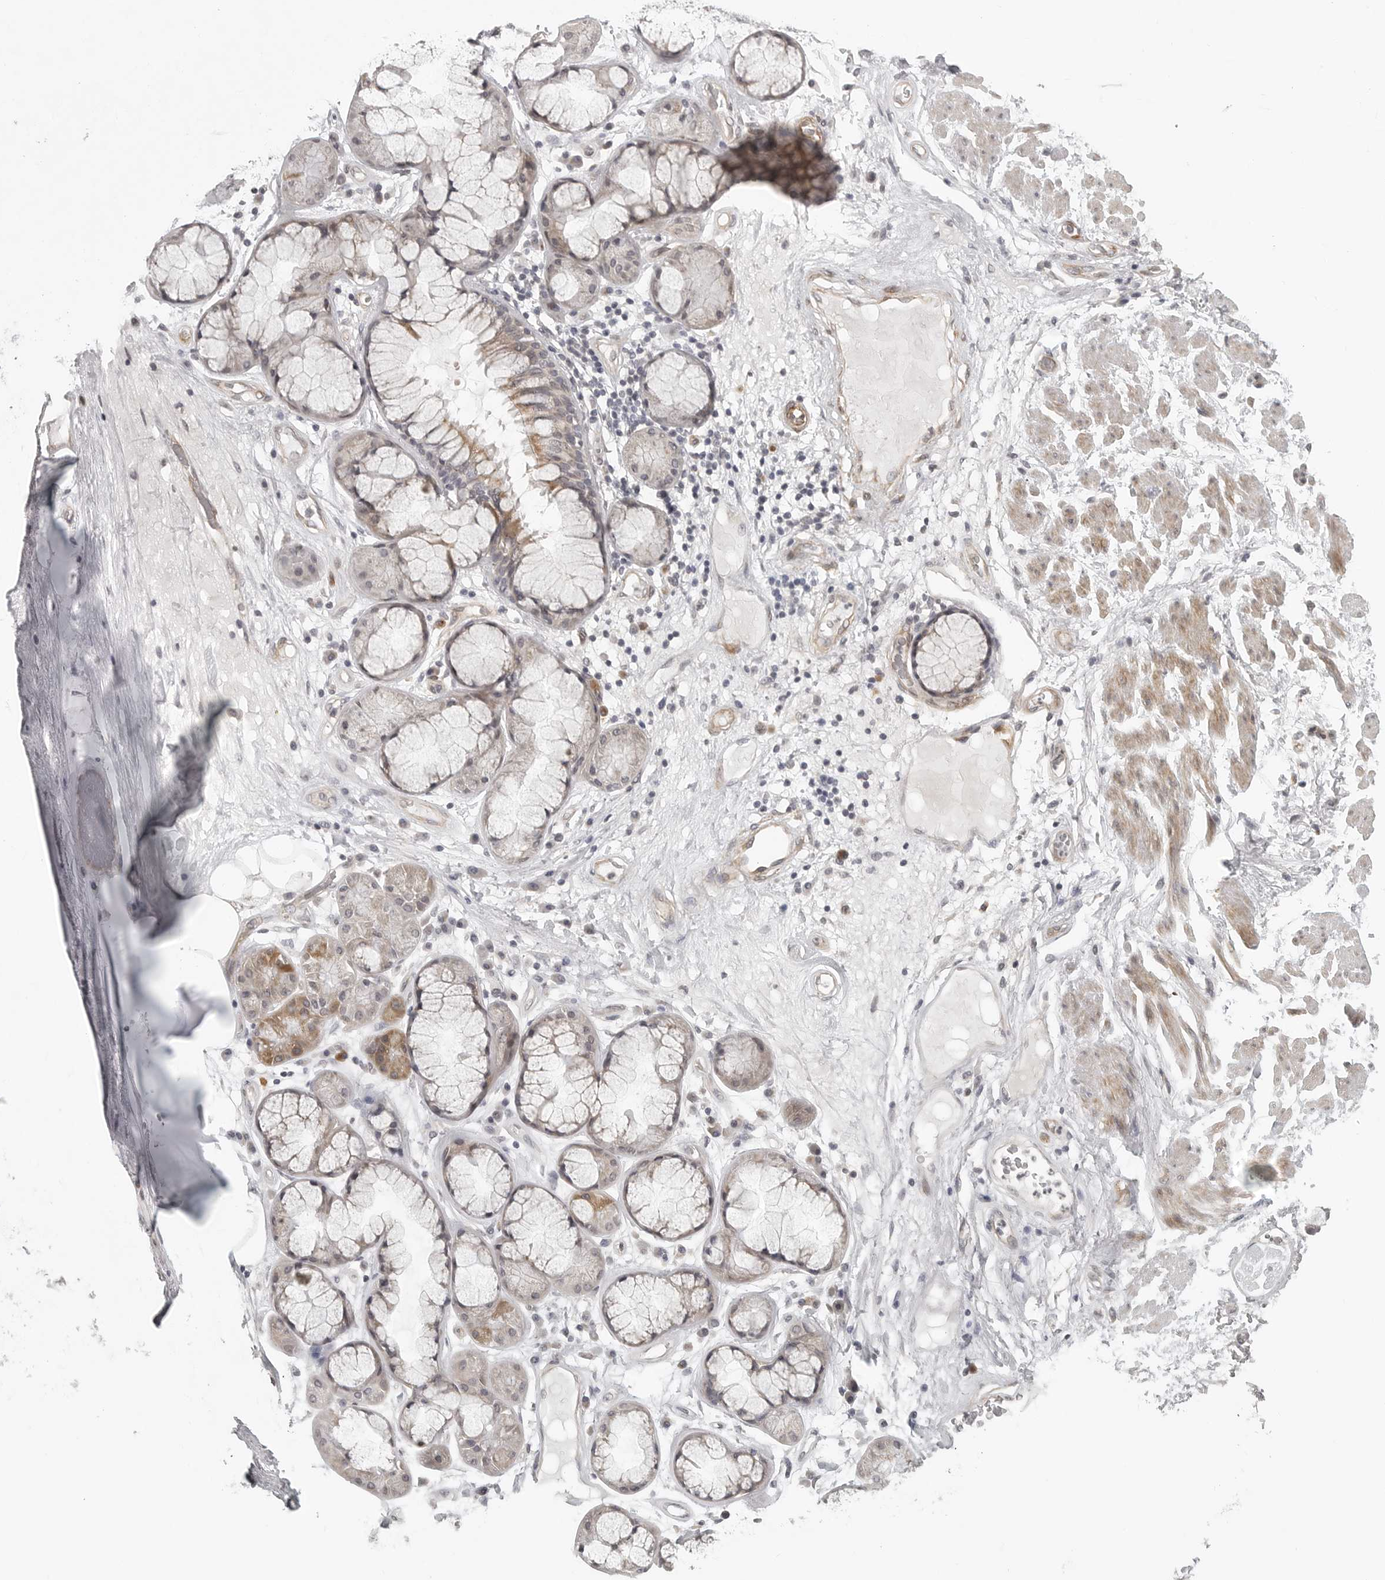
{"staining": {"intensity": "negative", "quantity": "none", "location": "none"}, "tissue": "adipose tissue", "cell_type": "Adipocytes", "image_type": "normal", "snomed": [{"axis": "morphology", "description": "Normal tissue, NOS"}, {"axis": "topography", "description": "Bronchus"}], "caption": "Adipocytes show no significant protein positivity in normal adipose tissue. (DAB immunohistochemistry (IHC) with hematoxylin counter stain).", "gene": "TUT4", "patient": {"sex": "male", "age": 66}}